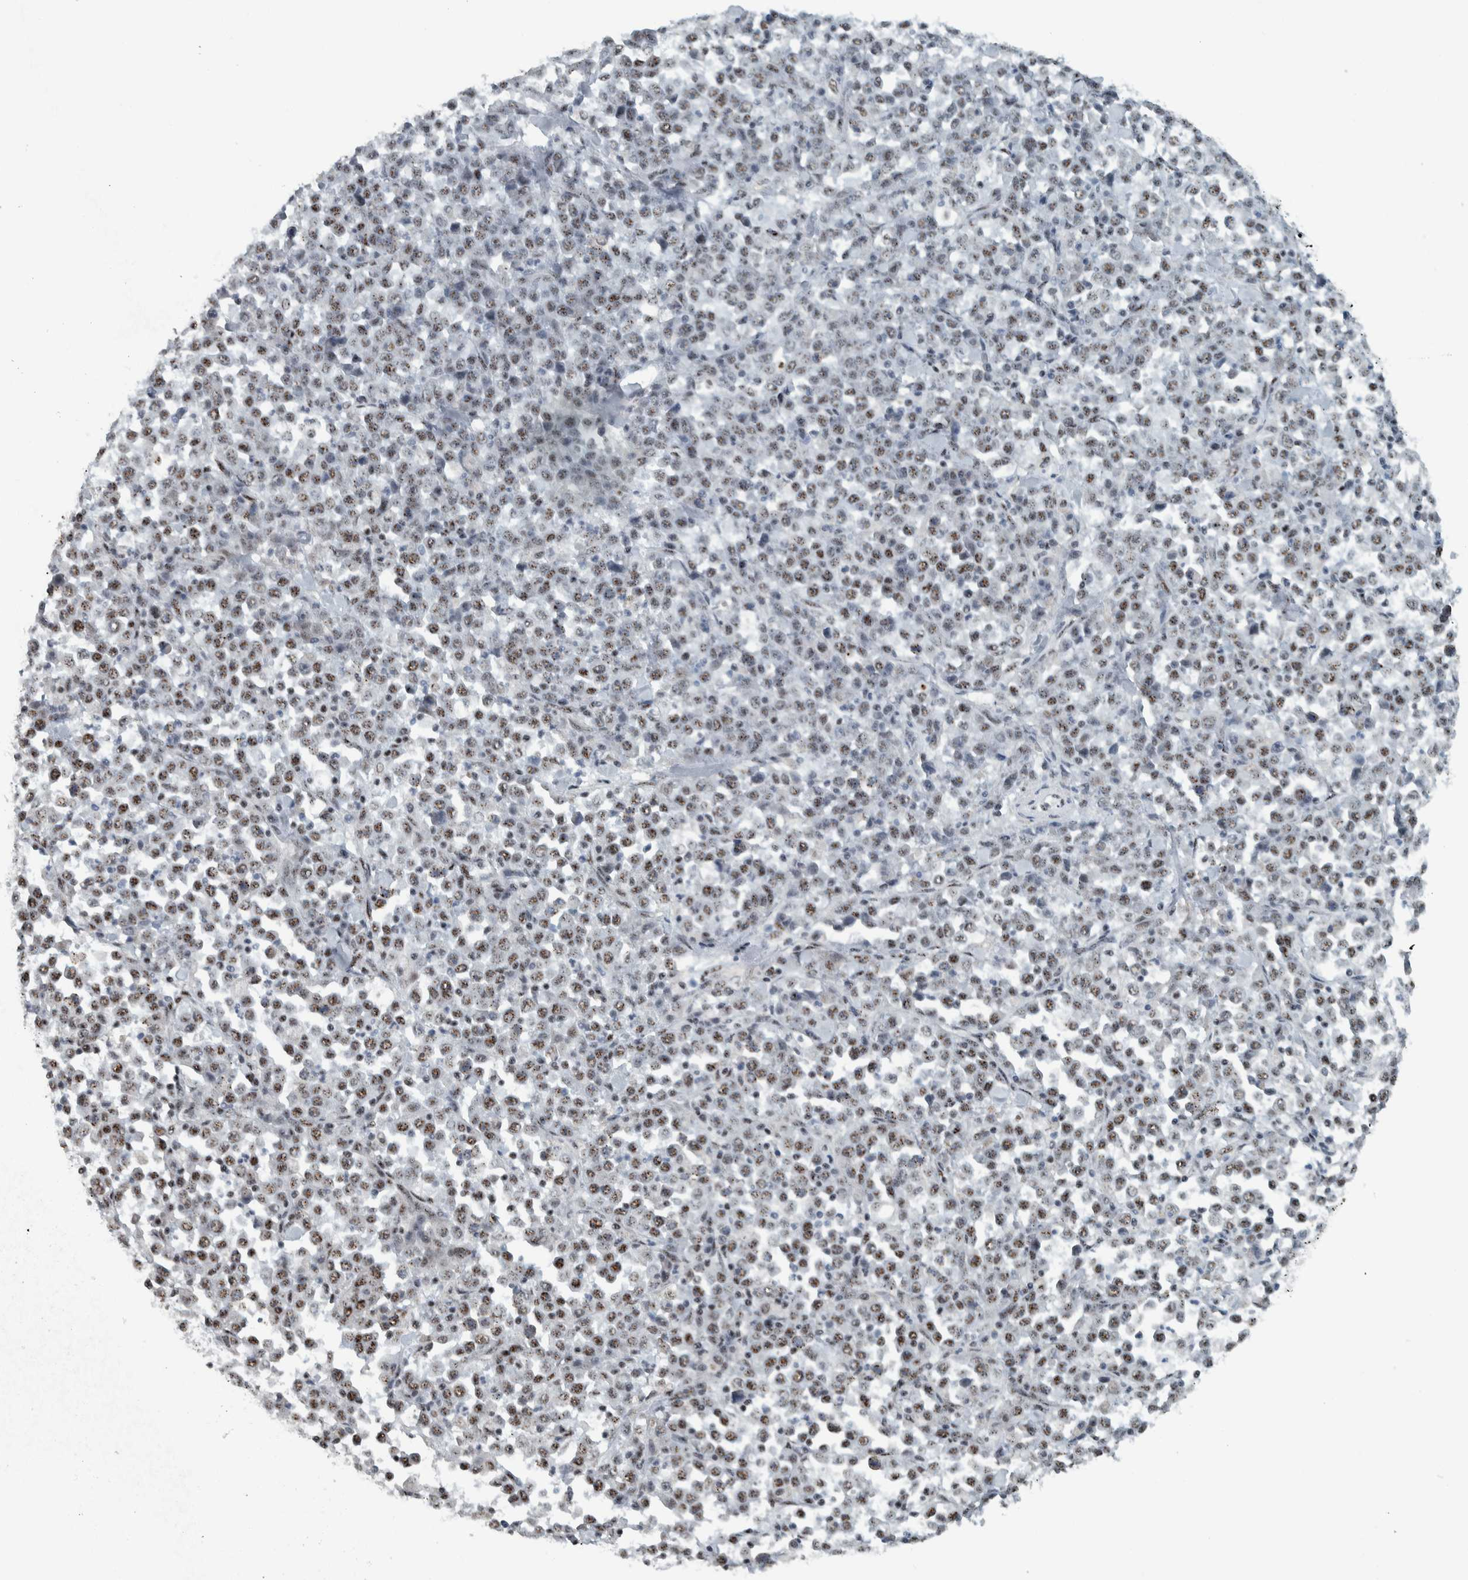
{"staining": {"intensity": "weak", "quantity": "25%-75%", "location": "nuclear"}, "tissue": "stomach cancer", "cell_type": "Tumor cells", "image_type": "cancer", "snomed": [{"axis": "morphology", "description": "Normal tissue, NOS"}, {"axis": "morphology", "description": "Adenocarcinoma, NOS"}, {"axis": "topography", "description": "Stomach, upper"}, {"axis": "topography", "description": "Stomach"}], "caption": "A brown stain highlights weak nuclear positivity of a protein in stomach cancer tumor cells.", "gene": "SON", "patient": {"sex": "male", "age": 59}}